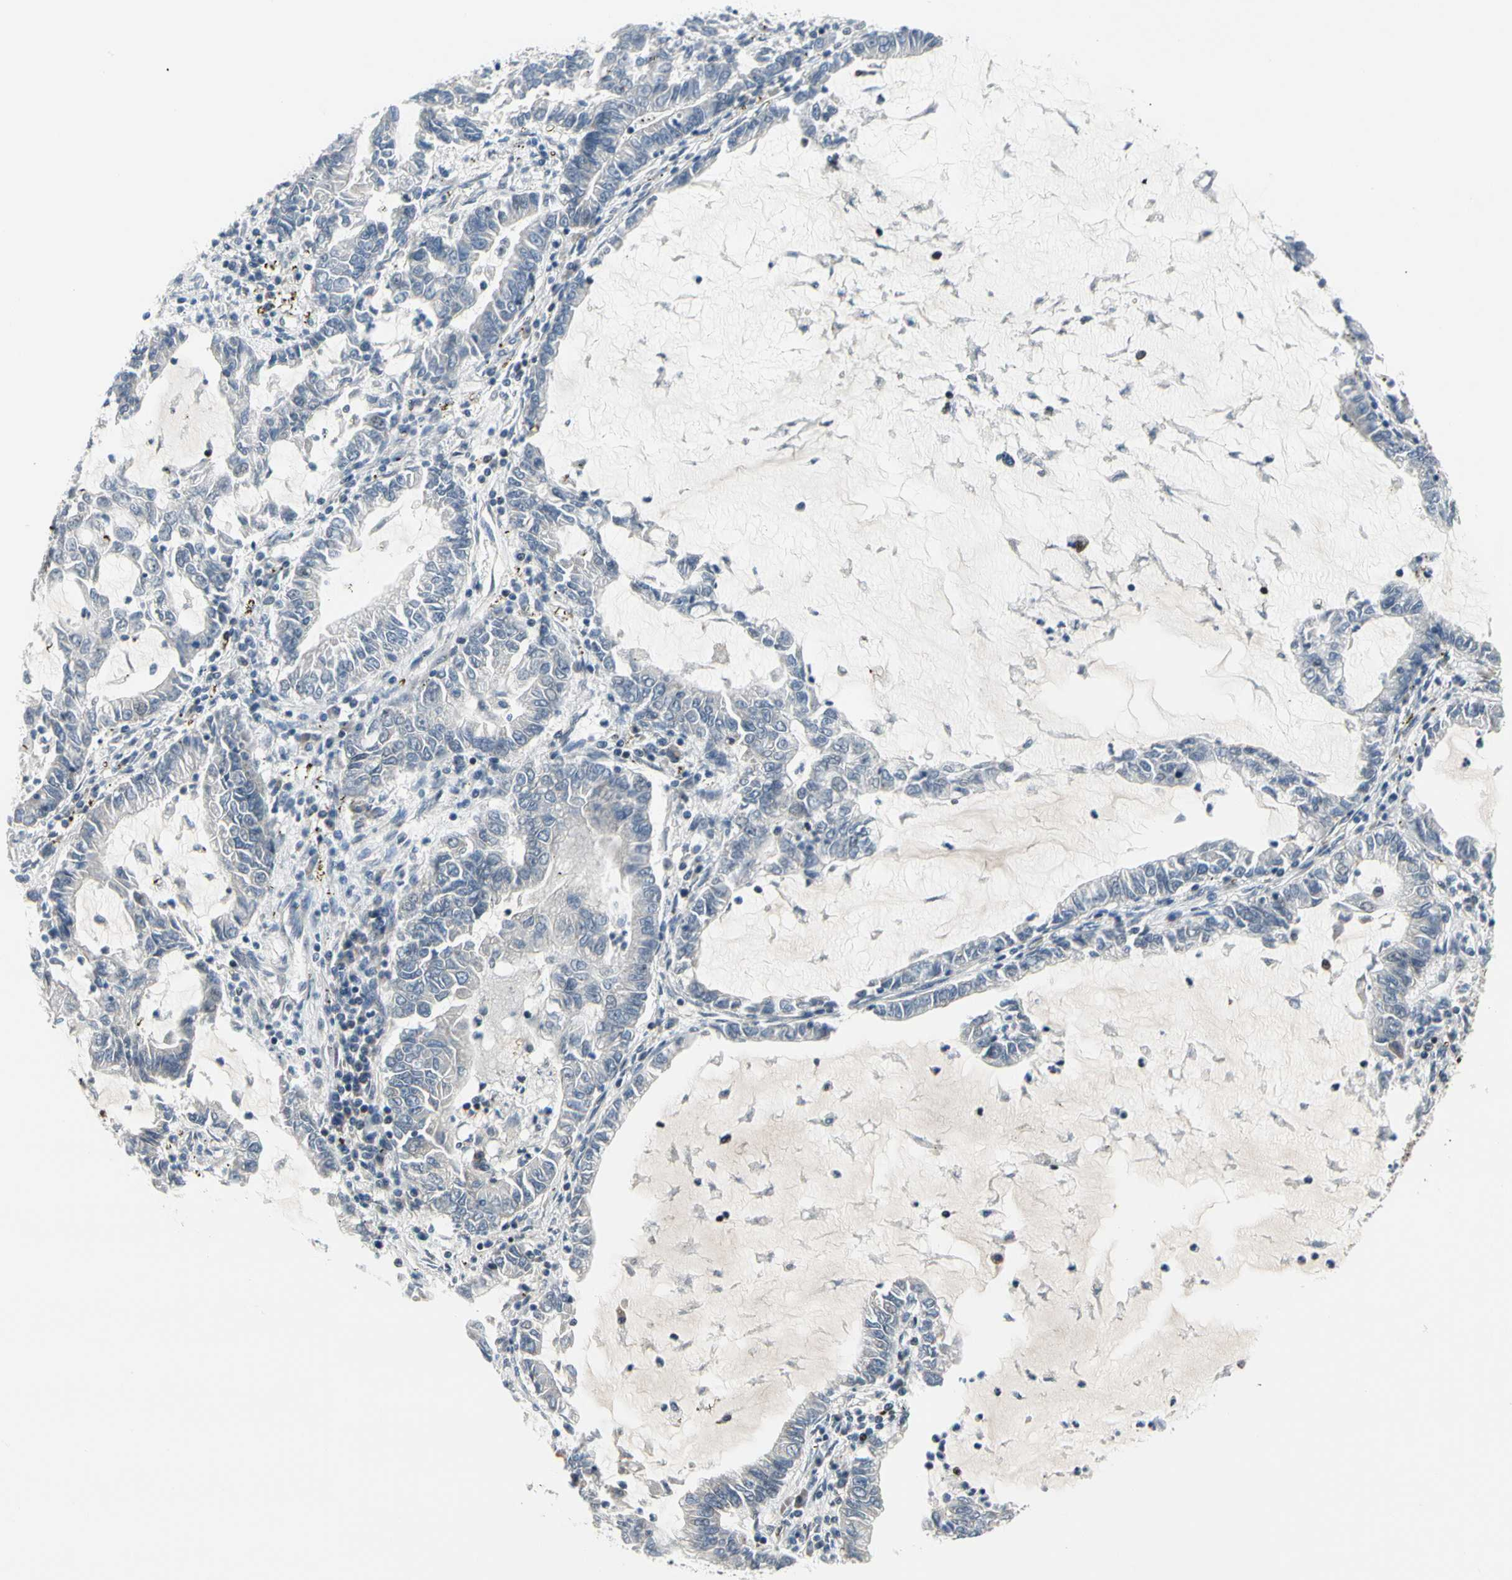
{"staining": {"intensity": "negative", "quantity": "none", "location": "none"}, "tissue": "lung cancer", "cell_type": "Tumor cells", "image_type": "cancer", "snomed": [{"axis": "morphology", "description": "Adenocarcinoma, NOS"}, {"axis": "topography", "description": "Lung"}], "caption": "The micrograph displays no staining of tumor cells in lung adenocarcinoma.", "gene": "SRSF11", "patient": {"sex": "female", "age": 51}}